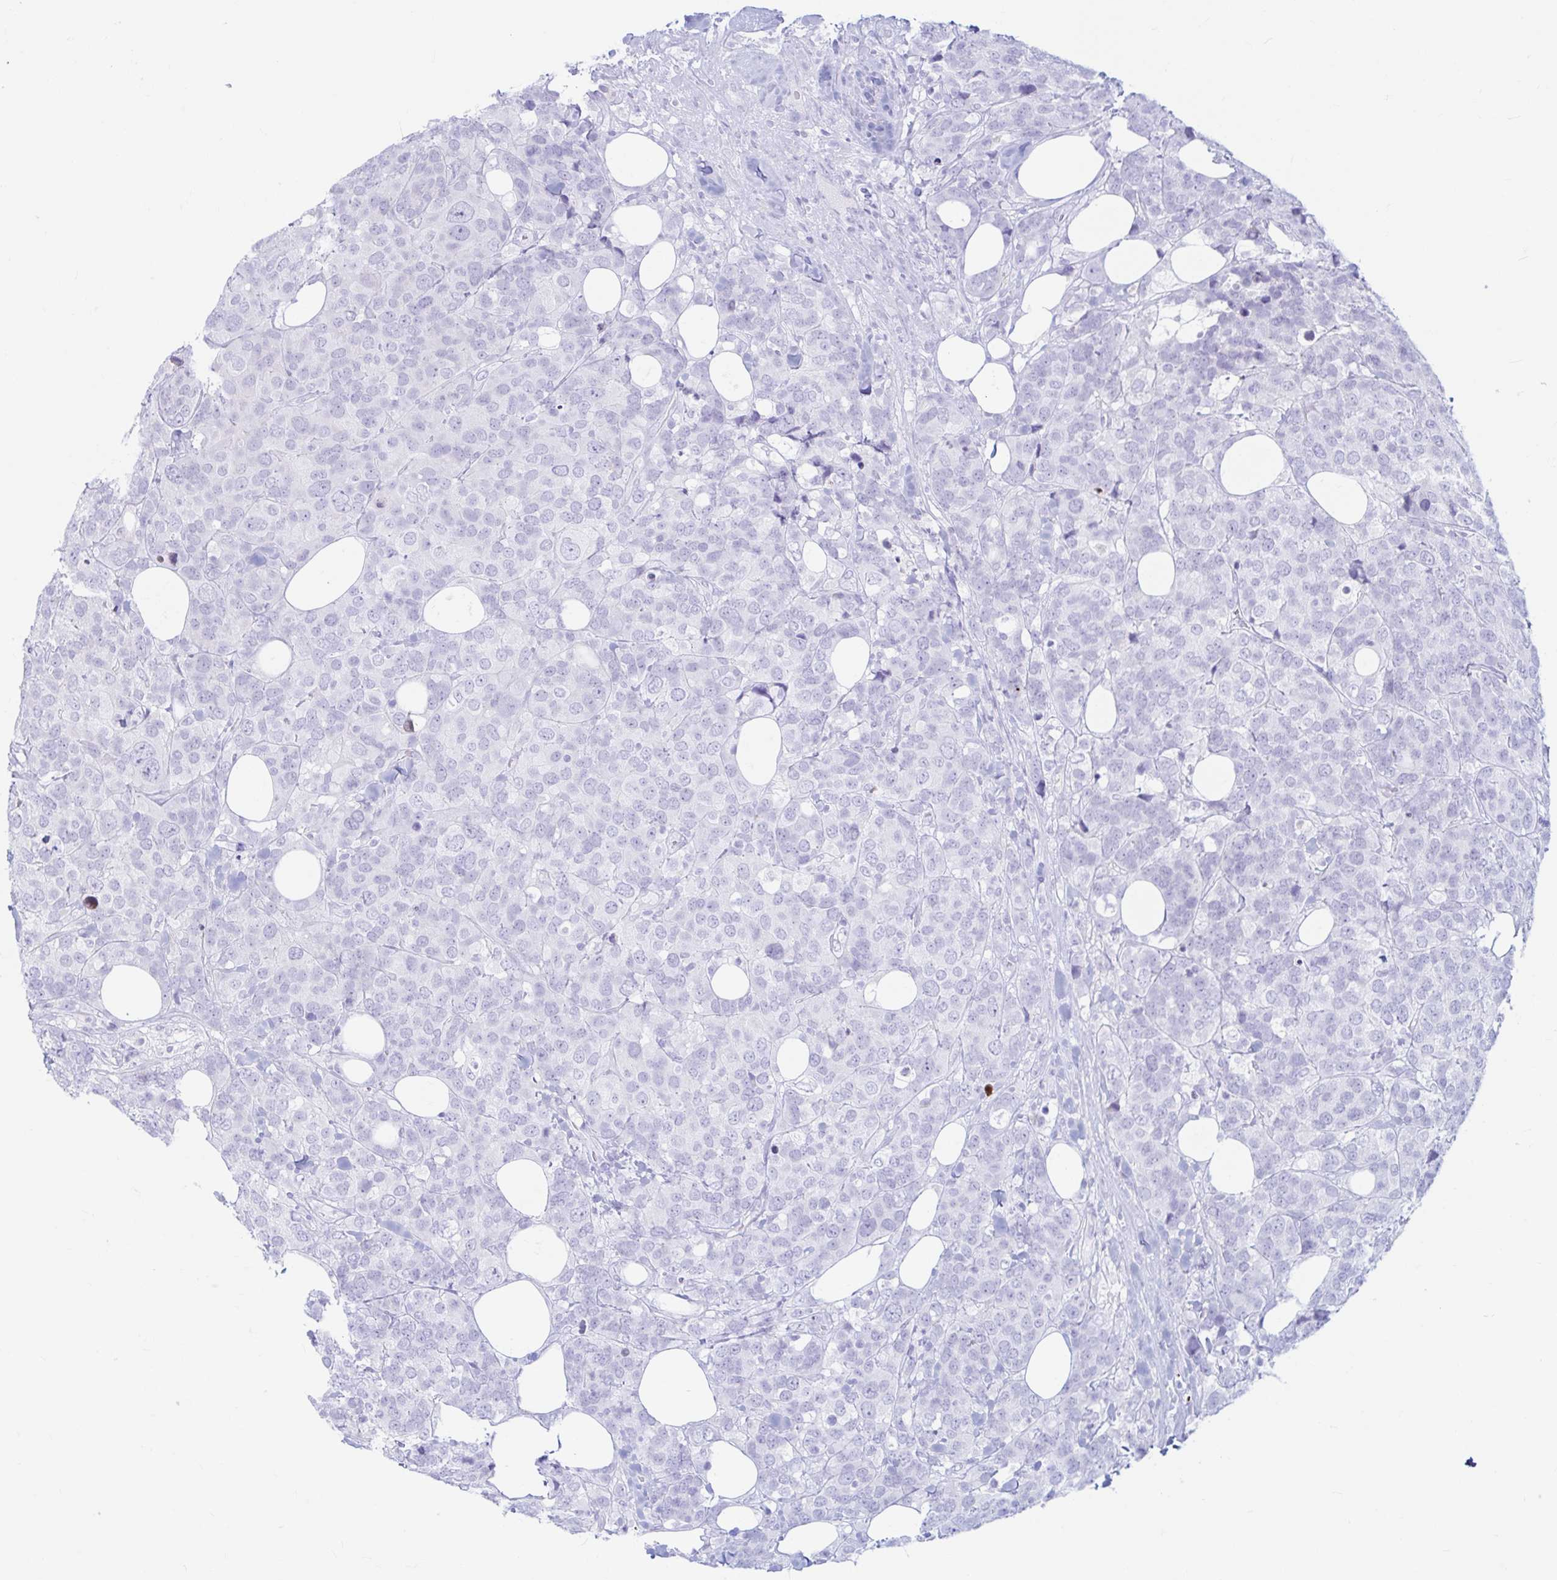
{"staining": {"intensity": "negative", "quantity": "none", "location": "none"}, "tissue": "breast cancer", "cell_type": "Tumor cells", "image_type": "cancer", "snomed": [{"axis": "morphology", "description": "Lobular carcinoma"}, {"axis": "topography", "description": "Breast"}], "caption": "Immunohistochemistry (IHC) histopathology image of human lobular carcinoma (breast) stained for a protein (brown), which shows no staining in tumor cells. The staining is performed using DAB (3,3'-diaminobenzidine) brown chromogen with nuclei counter-stained in using hematoxylin.", "gene": "ERICH6", "patient": {"sex": "female", "age": 59}}